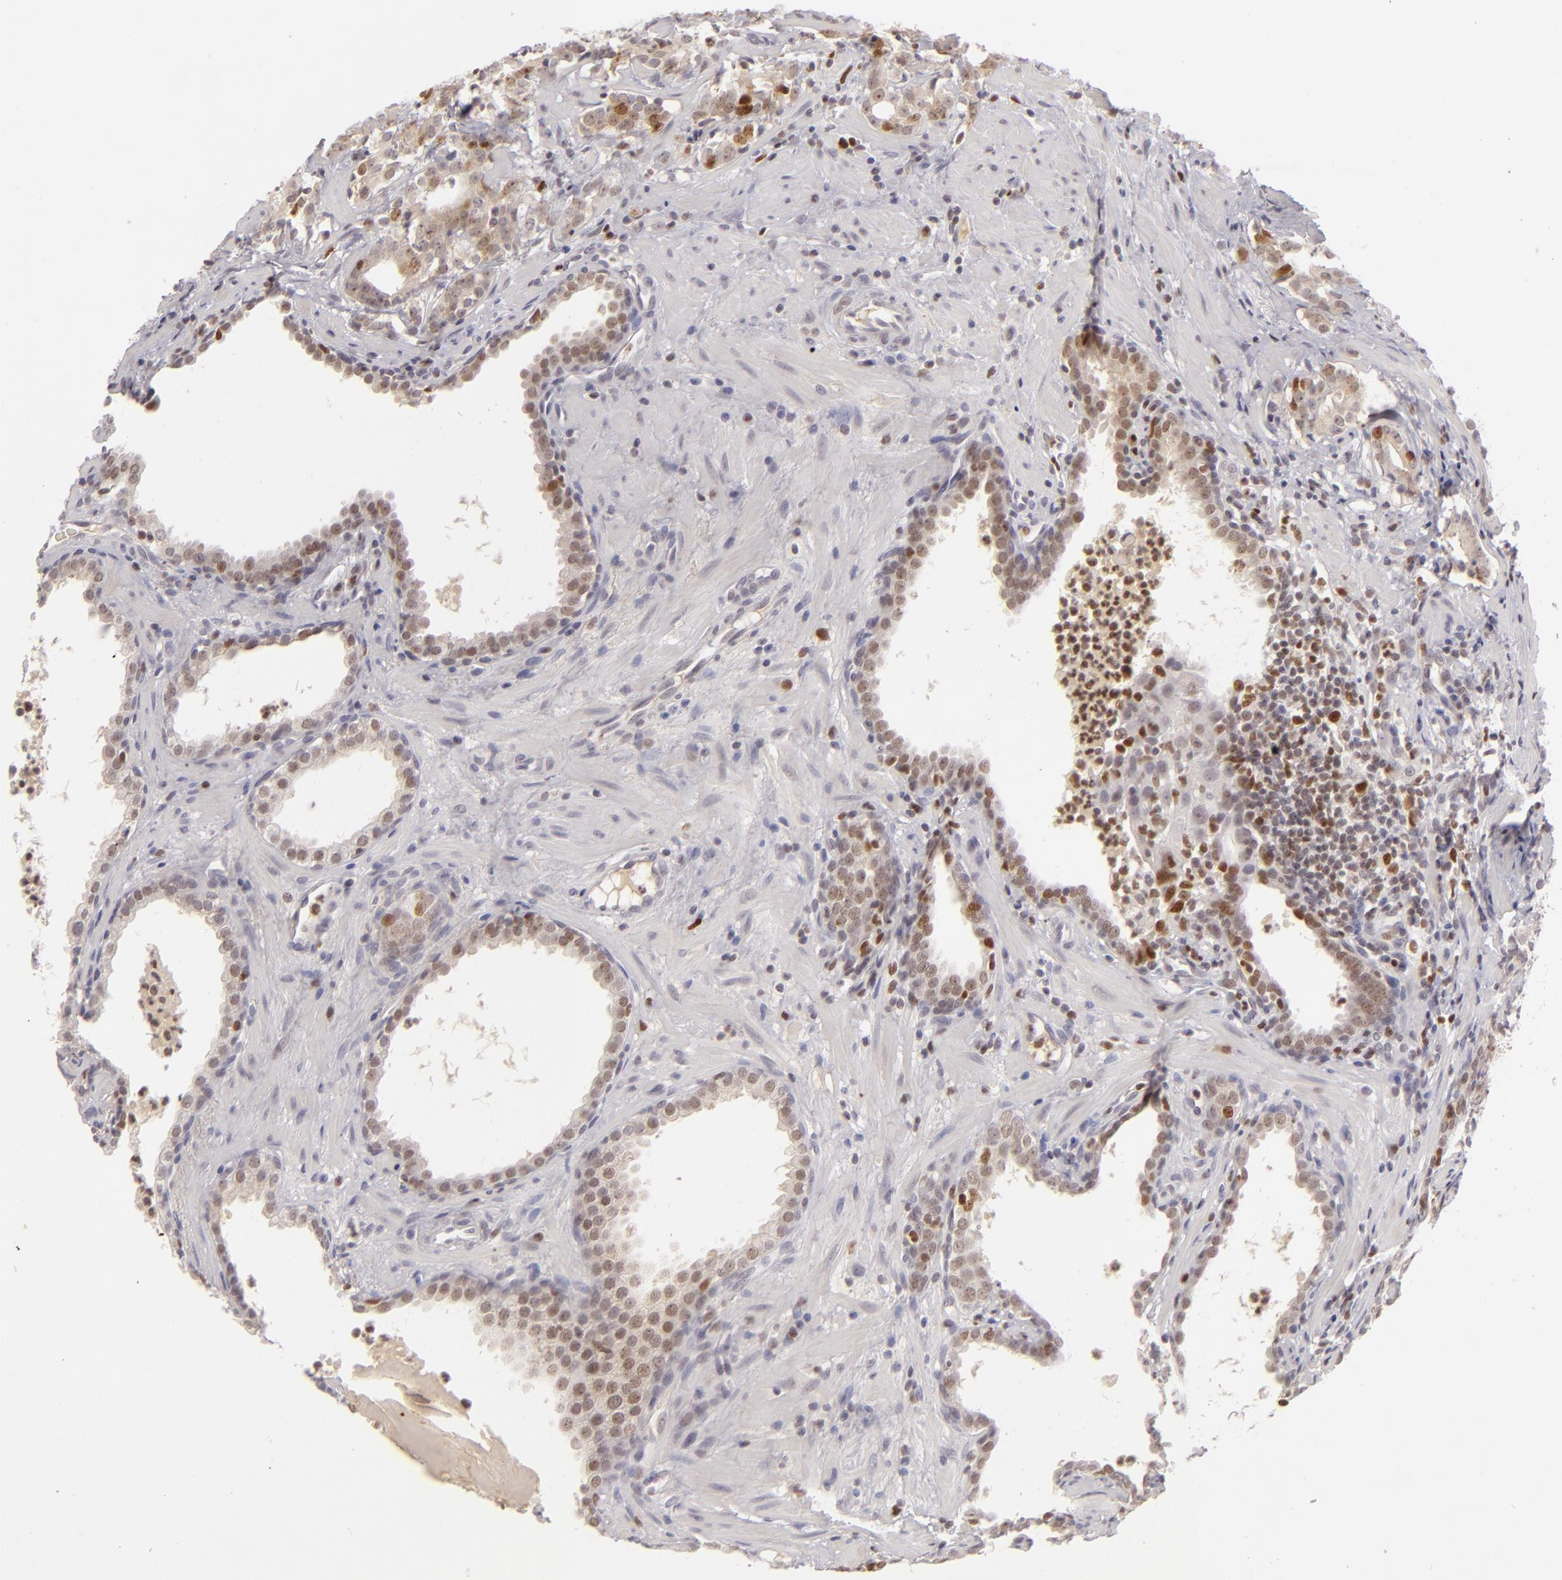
{"staining": {"intensity": "moderate", "quantity": "<25%", "location": "nuclear"}, "tissue": "prostate cancer", "cell_type": "Tumor cells", "image_type": "cancer", "snomed": [{"axis": "morphology", "description": "Adenocarcinoma, Low grade"}, {"axis": "topography", "description": "Prostate"}], "caption": "The image exhibits staining of prostate cancer, revealing moderate nuclear protein staining (brown color) within tumor cells. The protein of interest is stained brown, and the nuclei are stained in blue (DAB IHC with brightfield microscopy, high magnification).", "gene": "FEN1", "patient": {"sex": "male", "age": 59}}